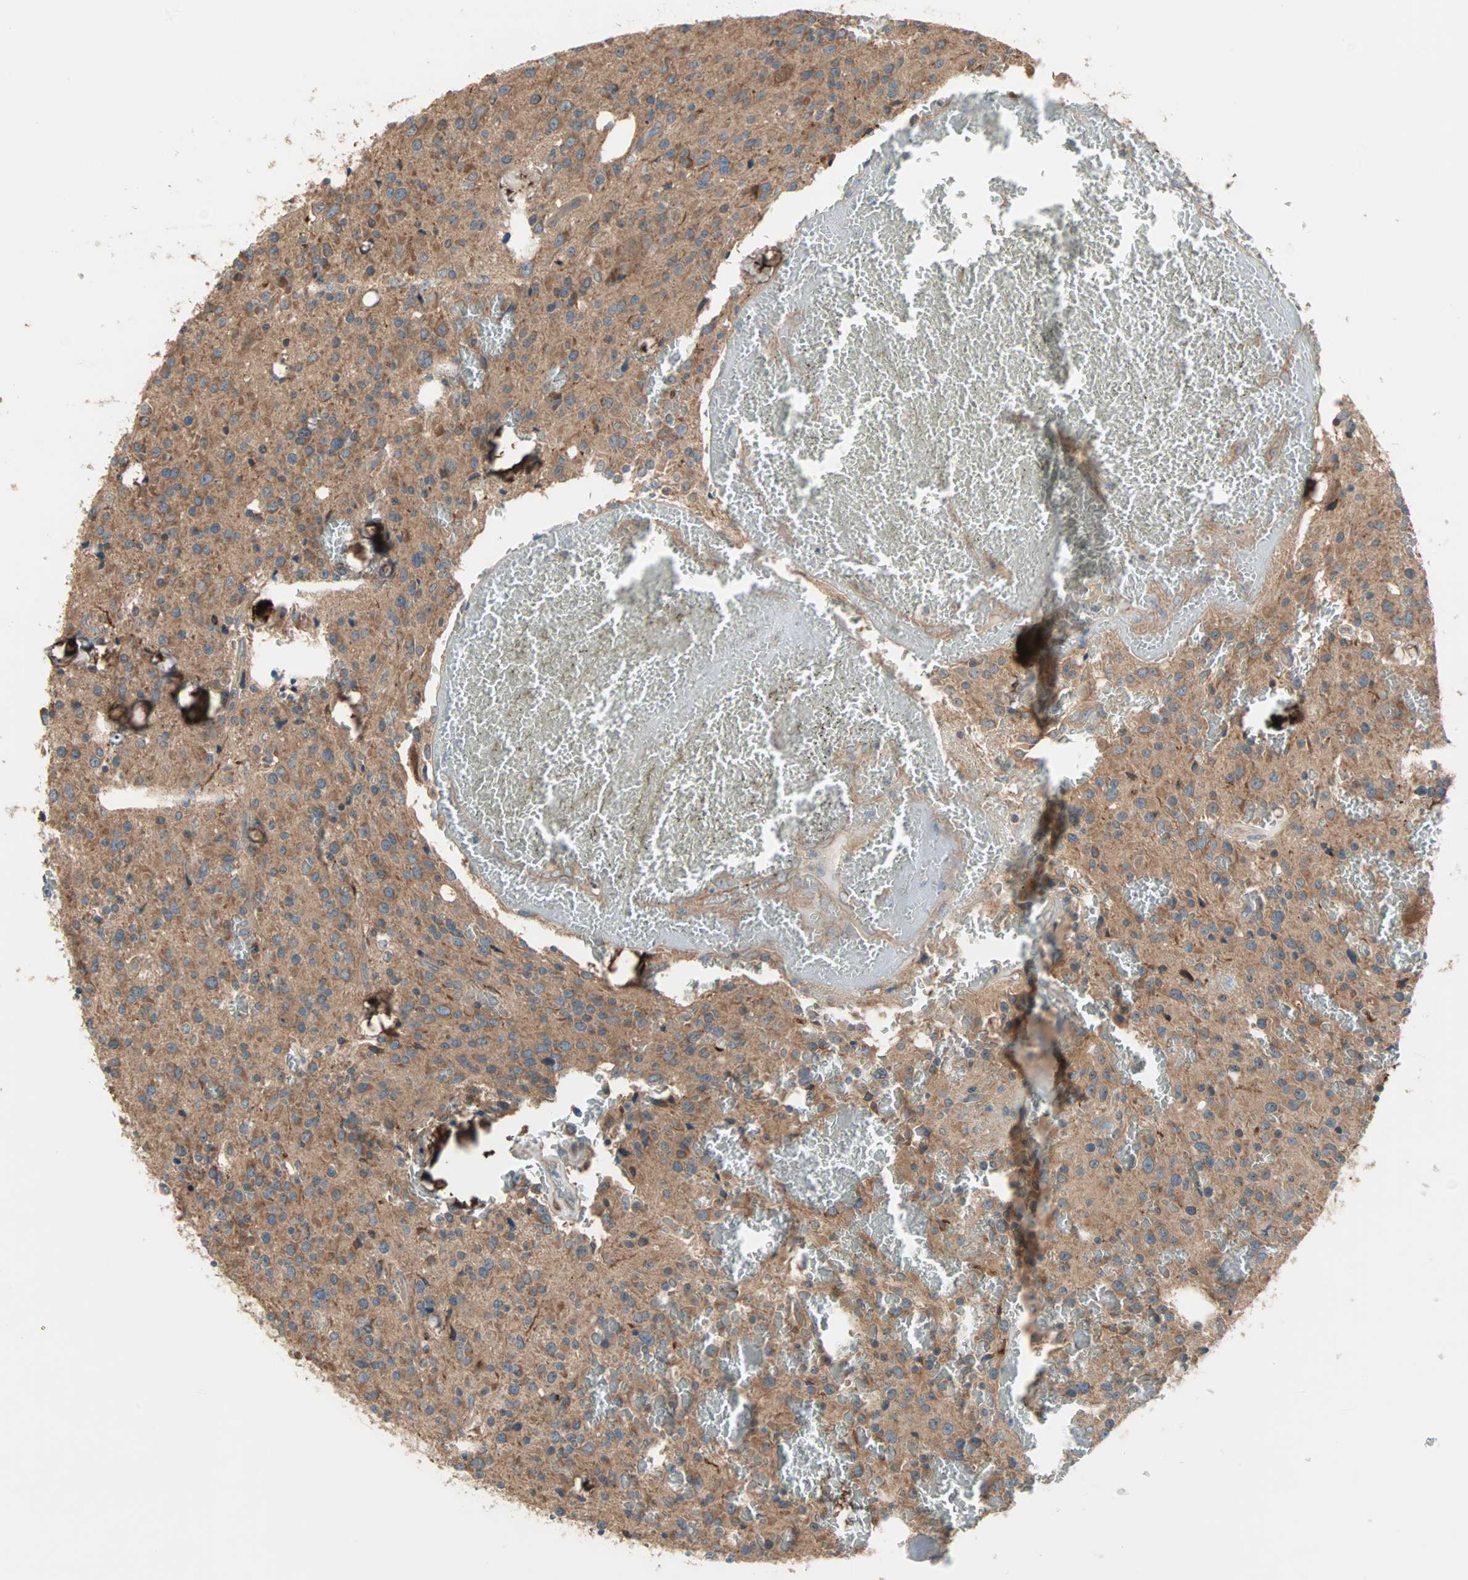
{"staining": {"intensity": "weak", "quantity": ">75%", "location": "cytoplasmic/membranous"}, "tissue": "glioma", "cell_type": "Tumor cells", "image_type": "cancer", "snomed": [{"axis": "morphology", "description": "Glioma, malignant, Low grade"}, {"axis": "topography", "description": "Brain"}], "caption": "High-magnification brightfield microscopy of malignant low-grade glioma stained with DAB (brown) and counterstained with hematoxylin (blue). tumor cells exhibit weak cytoplasmic/membranous staining is present in about>75% of cells.", "gene": "PDE8A", "patient": {"sex": "male", "age": 58}}